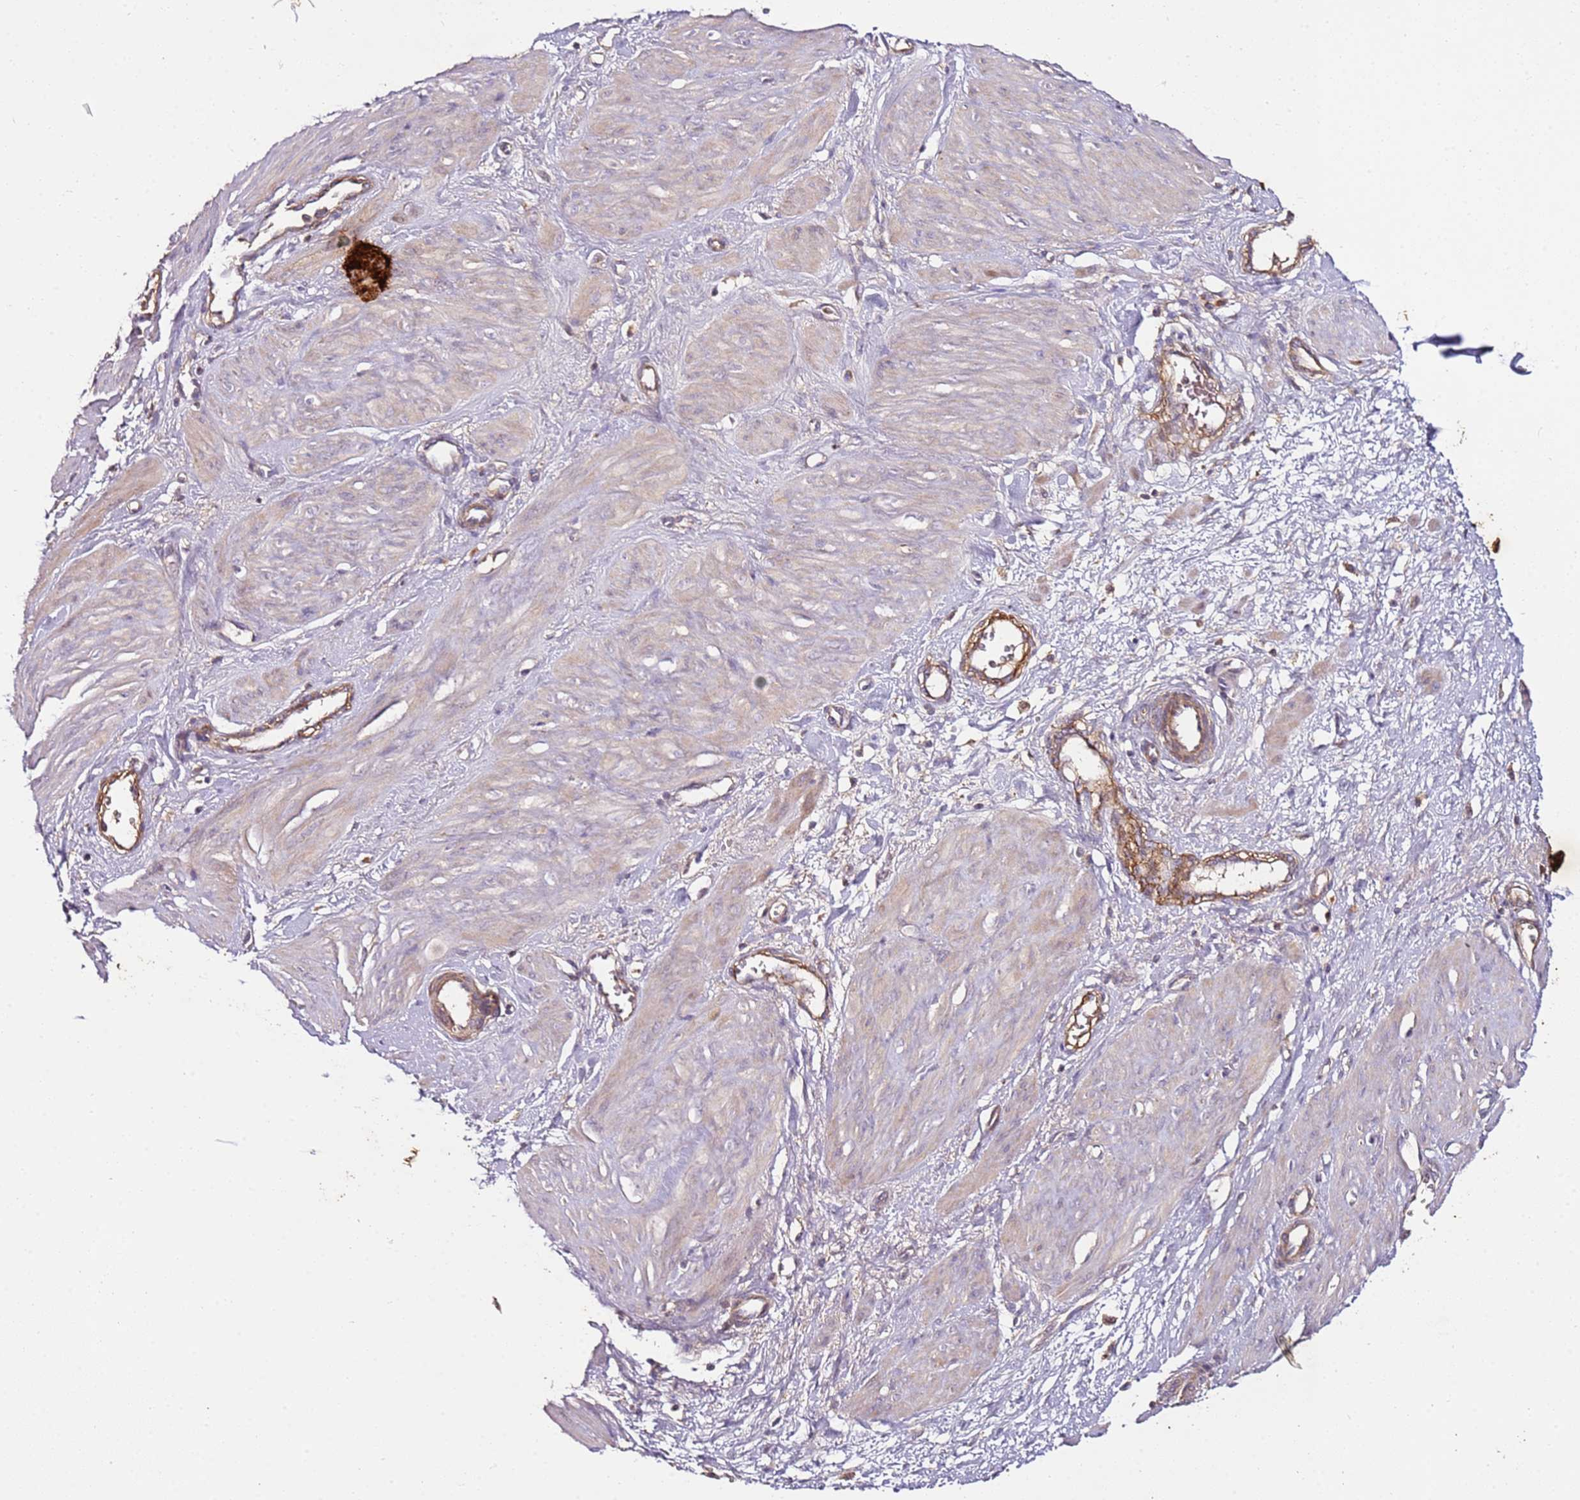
{"staining": {"intensity": "weak", "quantity": "<25%", "location": "cytoplasmic/membranous"}, "tissue": "smooth muscle", "cell_type": "Smooth muscle cells", "image_type": "normal", "snomed": [{"axis": "morphology", "description": "Normal tissue, NOS"}, {"axis": "topography", "description": "Endometrium"}], "caption": "Immunohistochemistry (IHC) photomicrograph of normal smooth muscle: human smooth muscle stained with DAB exhibits no significant protein staining in smooth muscle cells. (Stains: DAB IHC with hematoxylin counter stain, Microscopy: brightfield microscopy at high magnification).", "gene": "KRTAP21", "patient": {"sex": "female", "age": 33}}